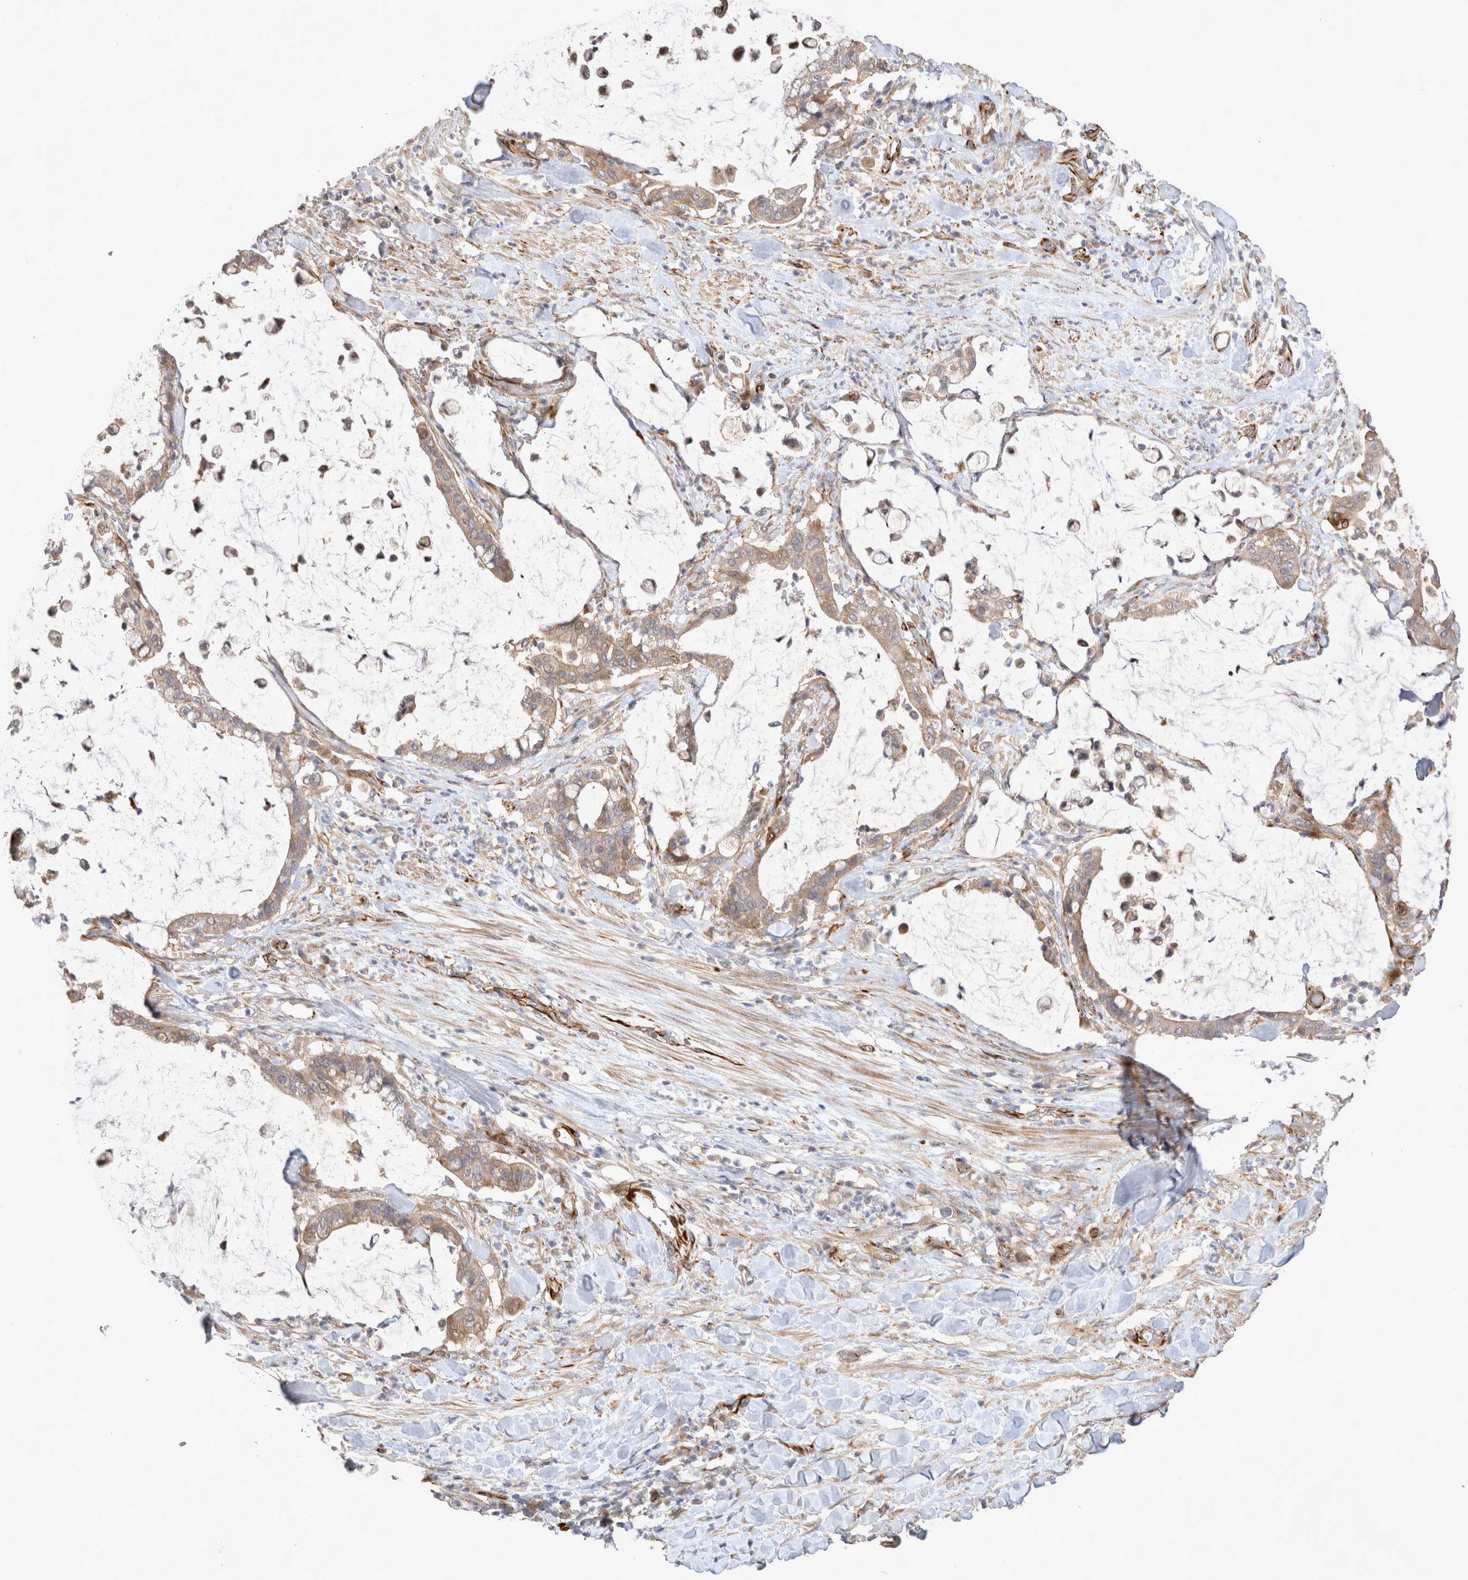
{"staining": {"intensity": "weak", "quantity": ">75%", "location": "cytoplasmic/membranous"}, "tissue": "pancreatic cancer", "cell_type": "Tumor cells", "image_type": "cancer", "snomed": [{"axis": "morphology", "description": "Adenocarcinoma, NOS"}, {"axis": "topography", "description": "Pancreas"}], "caption": "Protein analysis of pancreatic cancer (adenocarcinoma) tissue exhibits weak cytoplasmic/membranous expression in approximately >75% of tumor cells.", "gene": "NMU", "patient": {"sex": "male", "age": 41}}